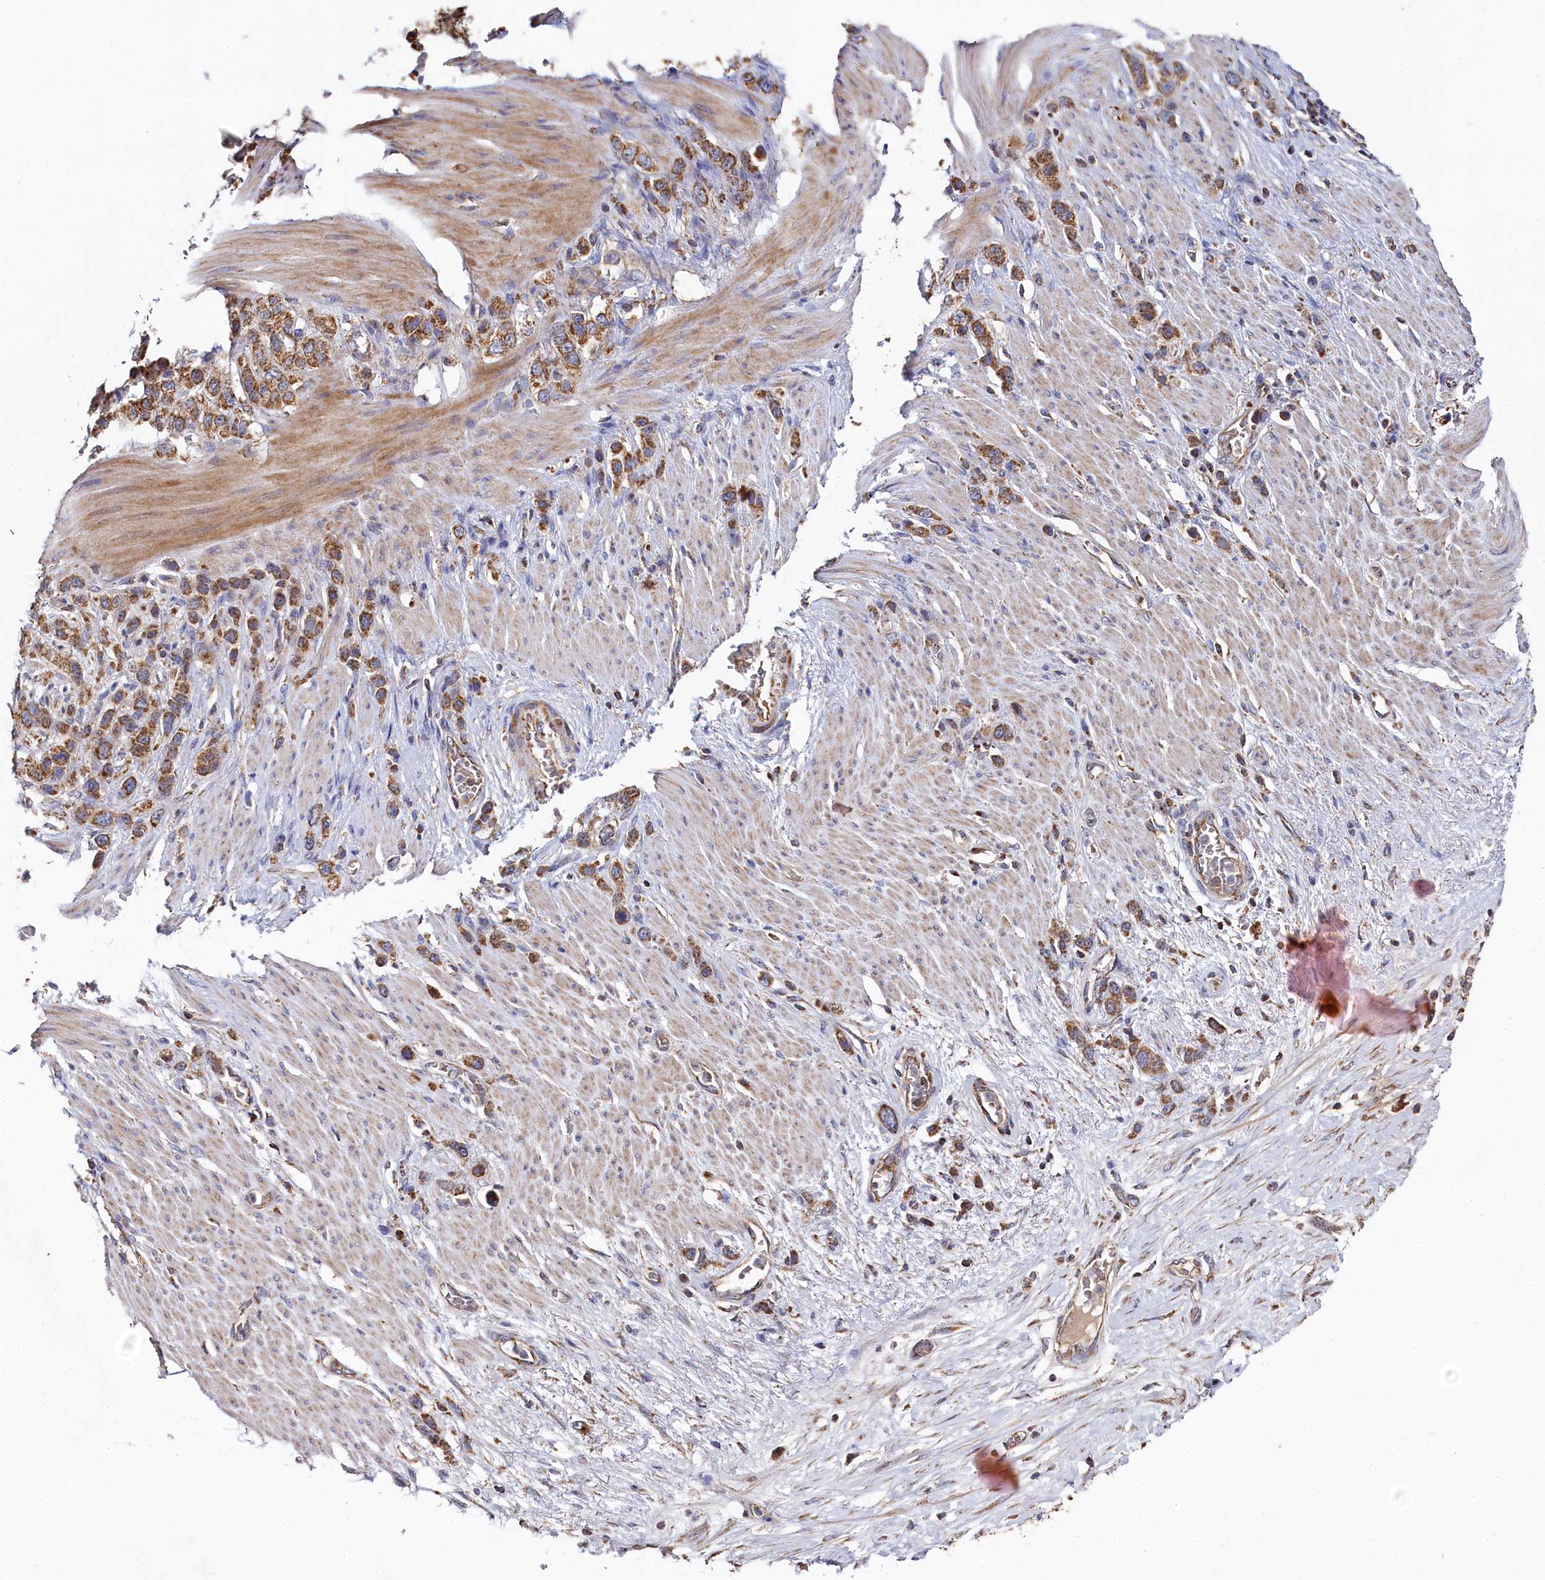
{"staining": {"intensity": "moderate", "quantity": ">75%", "location": "cytoplasmic/membranous"}, "tissue": "stomach cancer", "cell_type": "Tumor cells", "image_type": "cancer", "snomed": [{"axis": "morphology", "description": "Adenocarcinoma, NOS"}, {"axis": "morphology", "description": "Adenocarcinoma, High grade"}, {"axis": "topography", "description": "Stomach, upper"}, {"axis": "topography", "description": "Stomach, lower"}], "caption": "Stomach cancer was stained to show a protein in brown. There is medium levels of moderate cytoplasmic/membranous staining in about >75% of tumor cells. (IHC, brightfield microscopy, high magnification).", "gene": "HAUS2", "patient": {"sex": "female", "age": 65}}